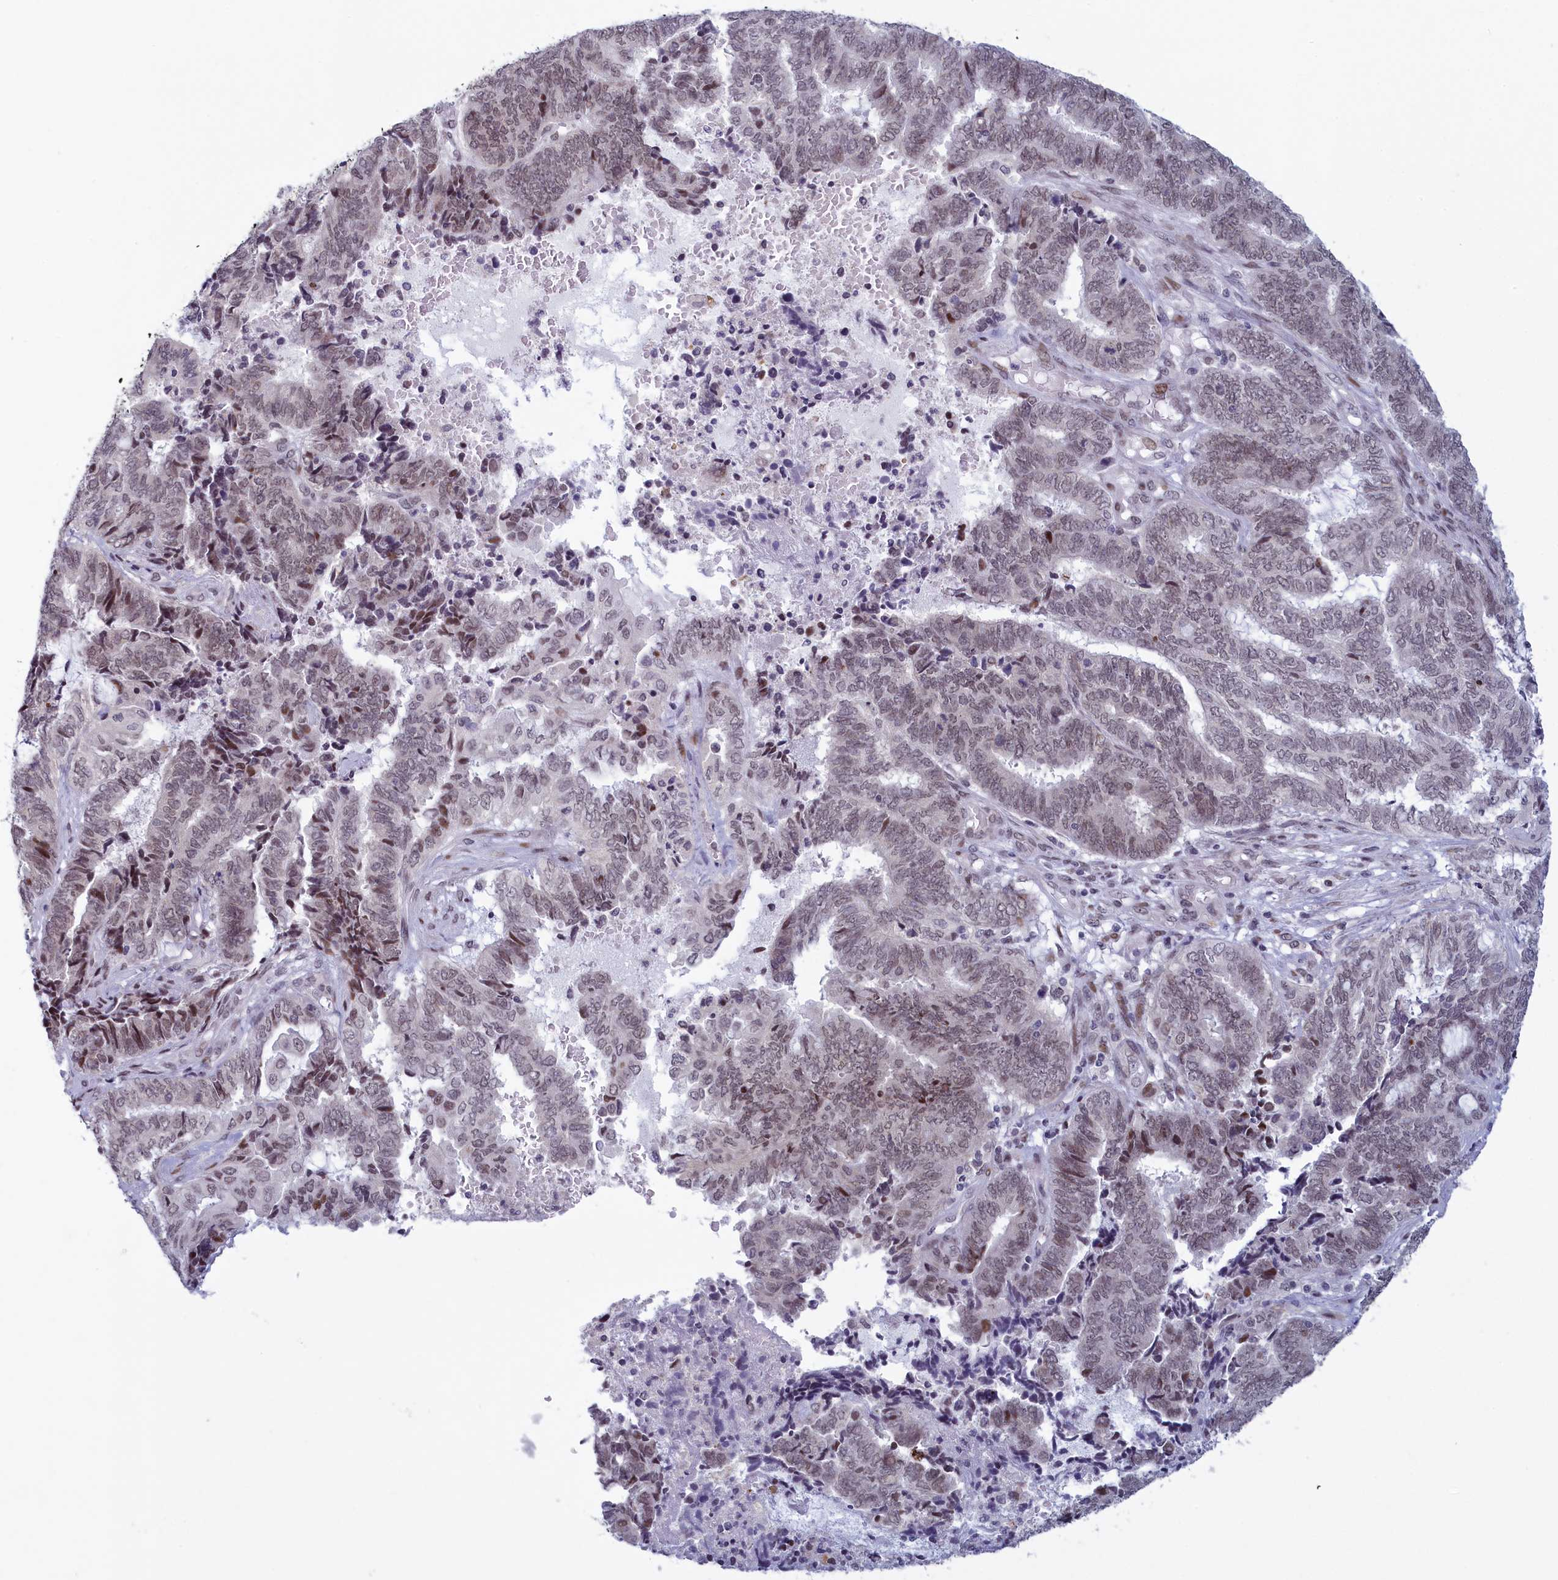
{"staining": {"intensity": "moderate", "quantity": "<25%", "location": "nuclear"}, "tissue": "endometrial cancer", "cell_type": "Tumor cells", "image_type": "cancer", "snomed": [{"axis": "morphology", "description": "Adenocarcinoma, NOS"}, {"axis": "topography", "description": "Uterus"}, {"axis": "topography", "description": "Endometrium"}], "caption": "An image of endometrial cancer (adenocarcinoma) stained for a protein exhibits moderate nuclear brown staining in tumor cells.", "gene": "ATF7IP2", "patient": {"sex": "female", "age": 70}}